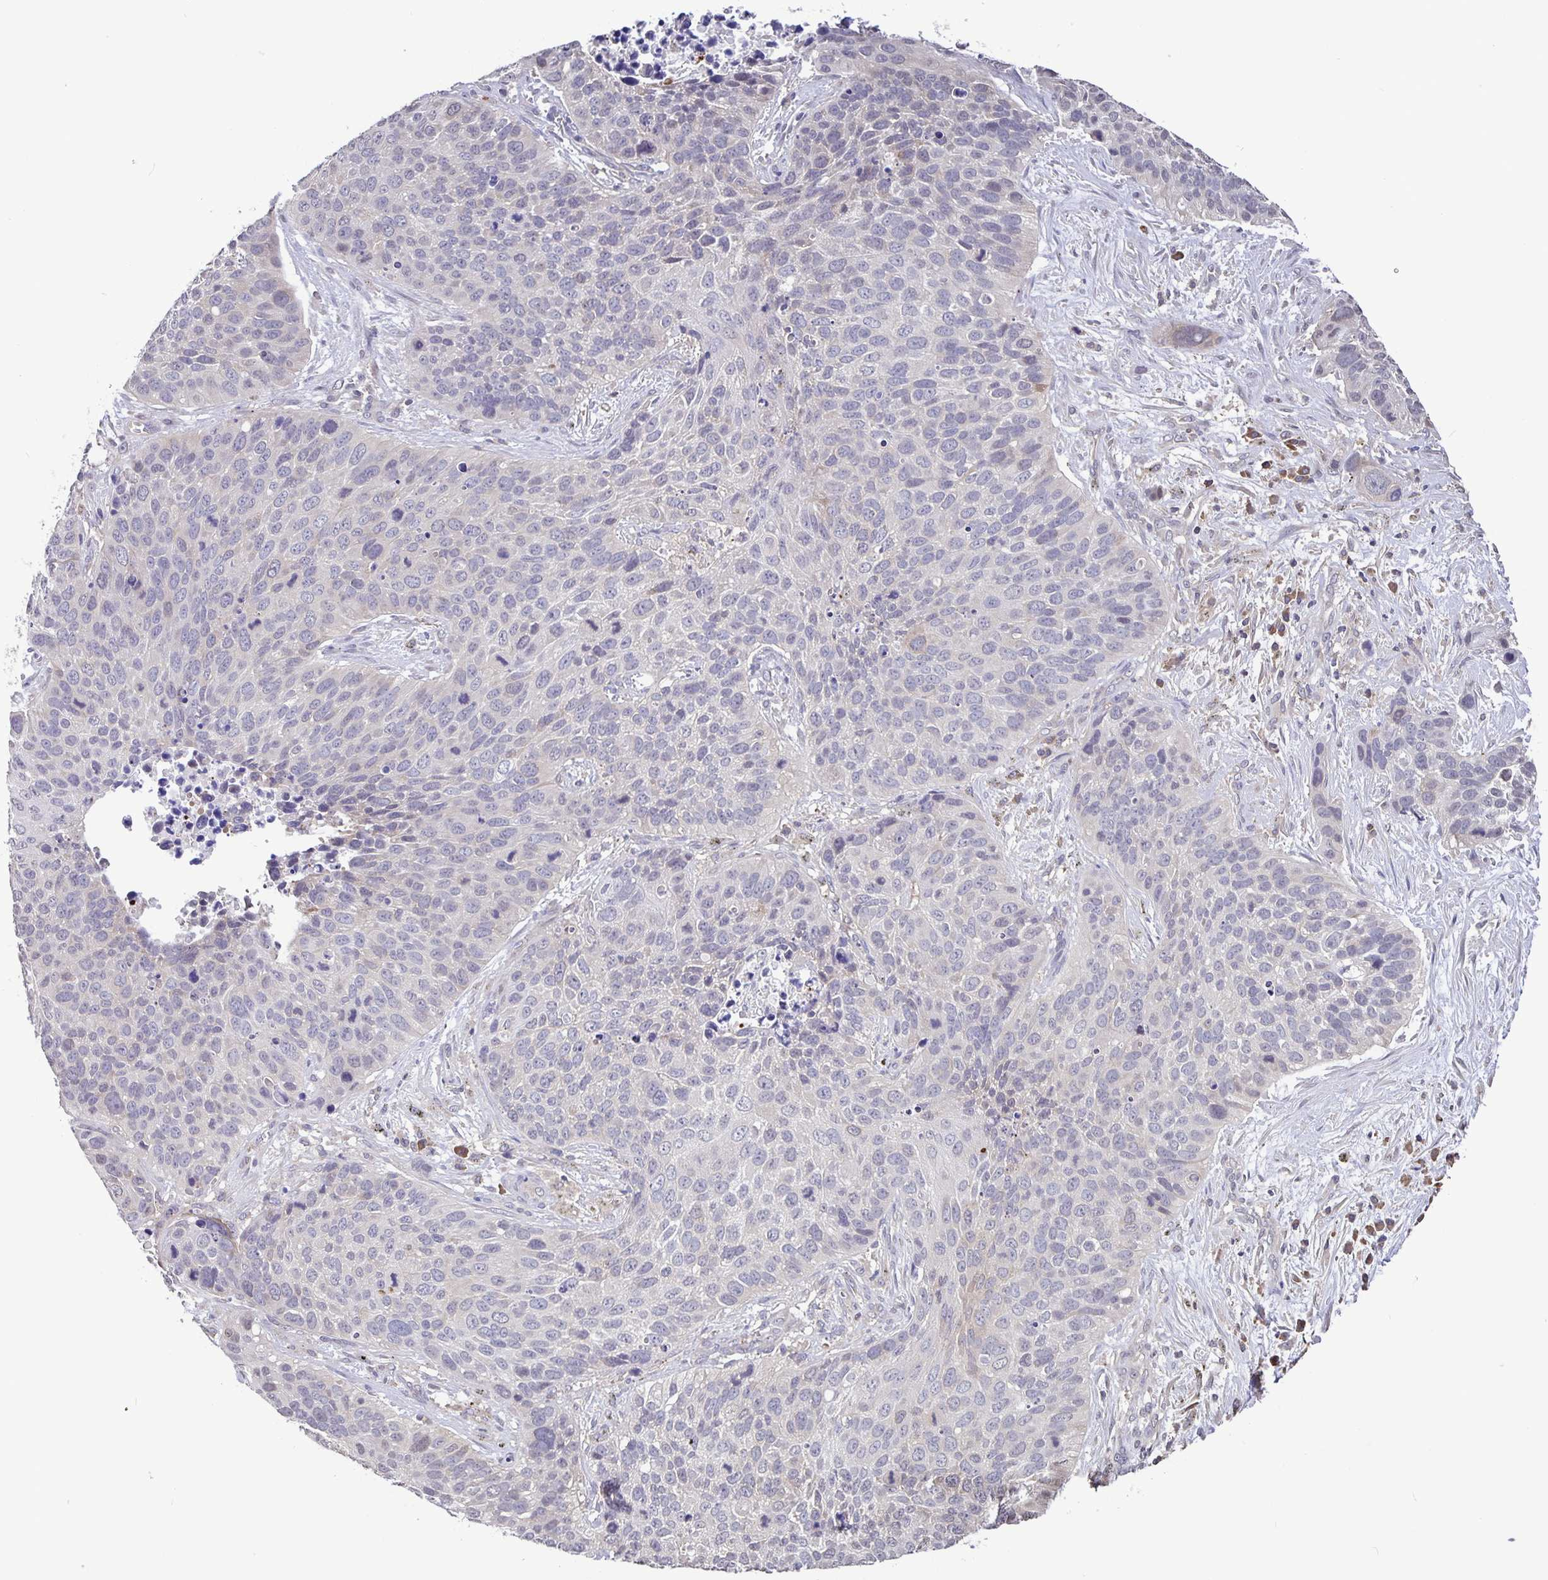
{"staining": {"intensity": "negative", "quantity": "none", "location": "none"}, "tissue": "lung cancer", "cell_type": "Tumor cells", "image_type": "cancer", "snomed": [{"axis": "morphology", "description": "Squamous cell carcinoma, NOS"}, {"axis": "topography", "description": "Lung"}], "caption": "An image of squamous cell carcinoma (lung) stained for a protein shows no brown staining in tumor cells. (DAB (3,3'-diaminobenzidine) immunohistochemistry, high magnification).", "gene": "FEM1C", "patient": {"sex": "male", "age": 62}}